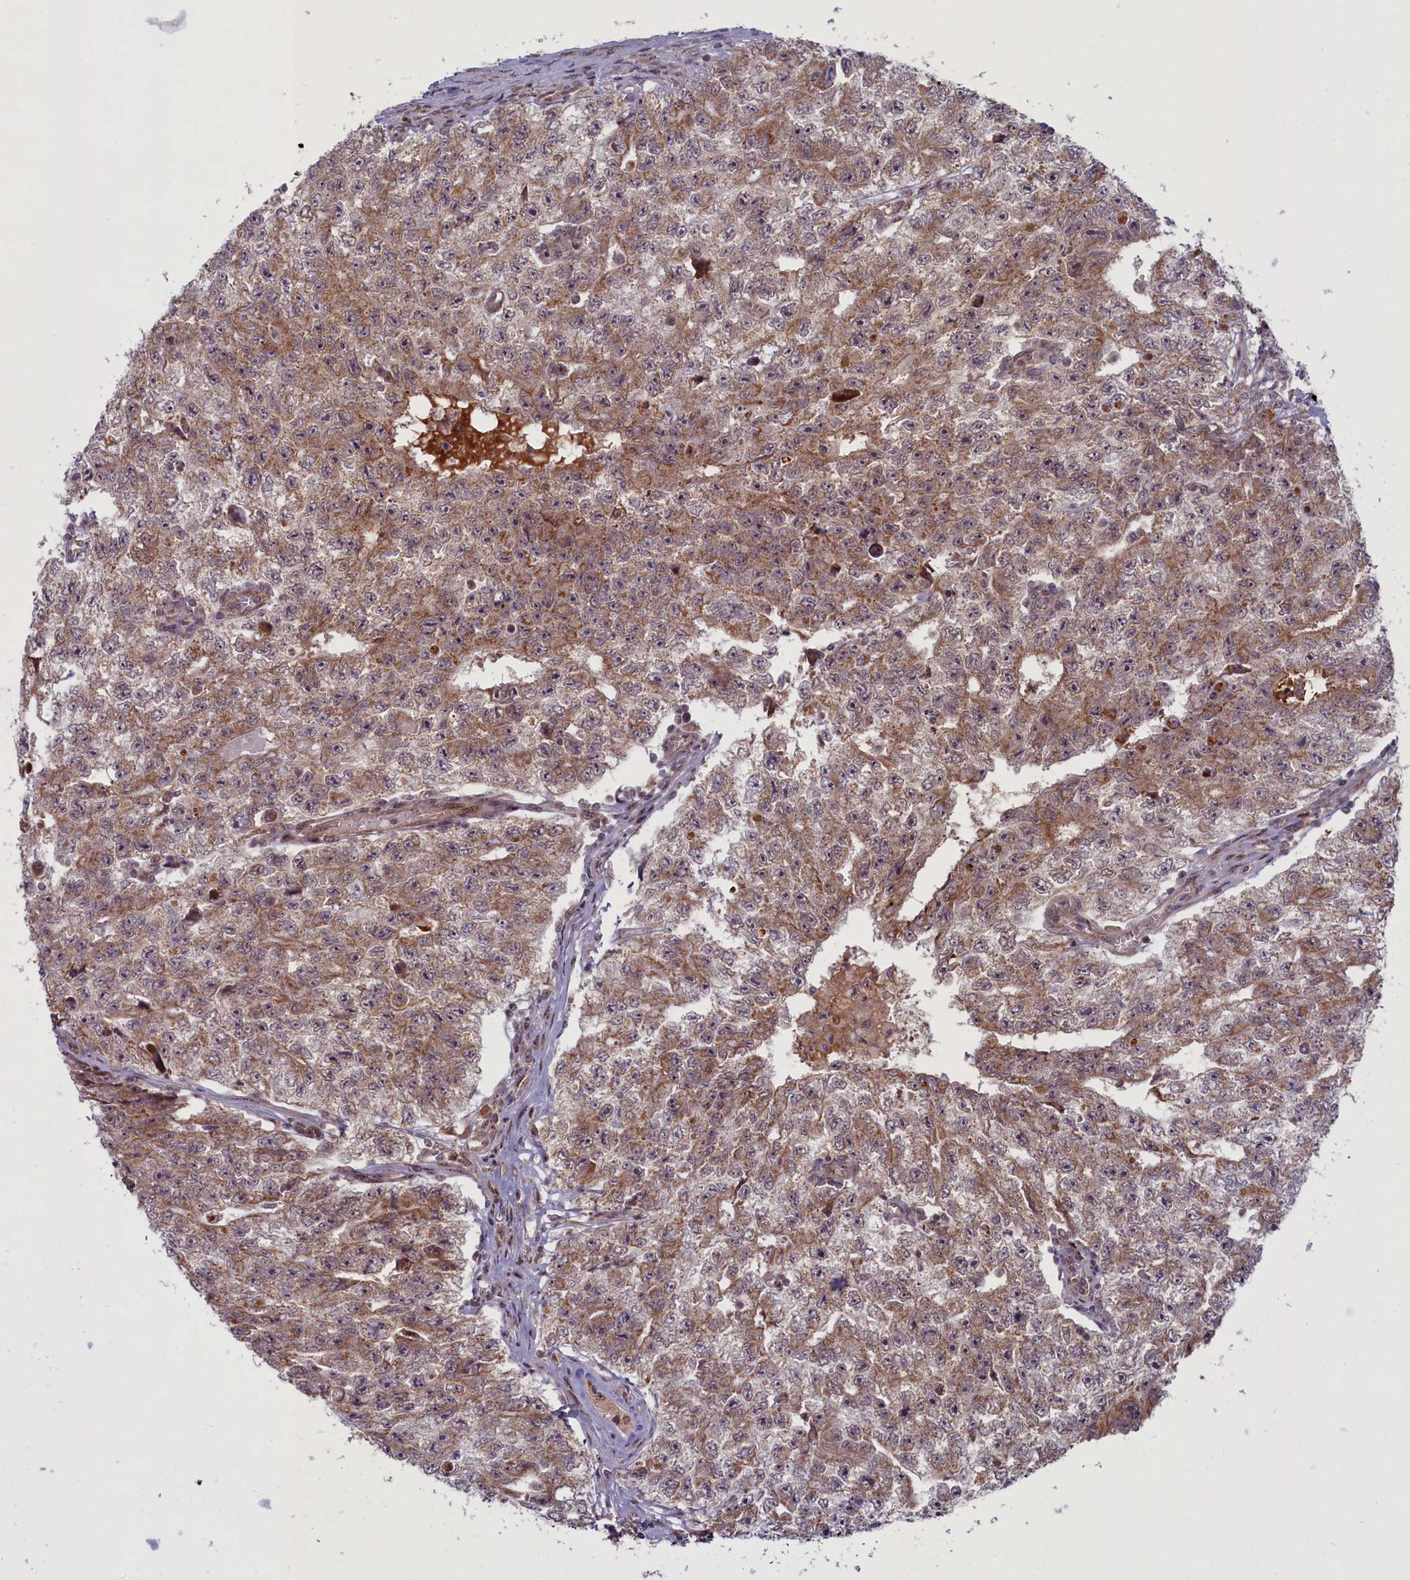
{"staining": {"intensity": "moderate", "quantity": ">75%", "location": "cytoplasmic/membranous"}, "tissue": "testis cancer", "cell_type": "Tumor cells", "image_type": "cancer", "snomed": [{"axis": "morphology", "description": "Carcinoma, Embryonal, NOS"}, {"axis": "topography", "description": "Testis"}], "caption": "A brown stain labels moderate cytoplasmic/membranous positivity of a protein in testis cancer tumor cells. The staining was performed using DAB (3,3'-diaminobenzidine) to visualize the protein expression in brown, while the nuclei were stained in blue with hematoxylin (Magnification: 20x).", "gene": "PLA2G10", "patient": {"sex": "male", "age": 17}}